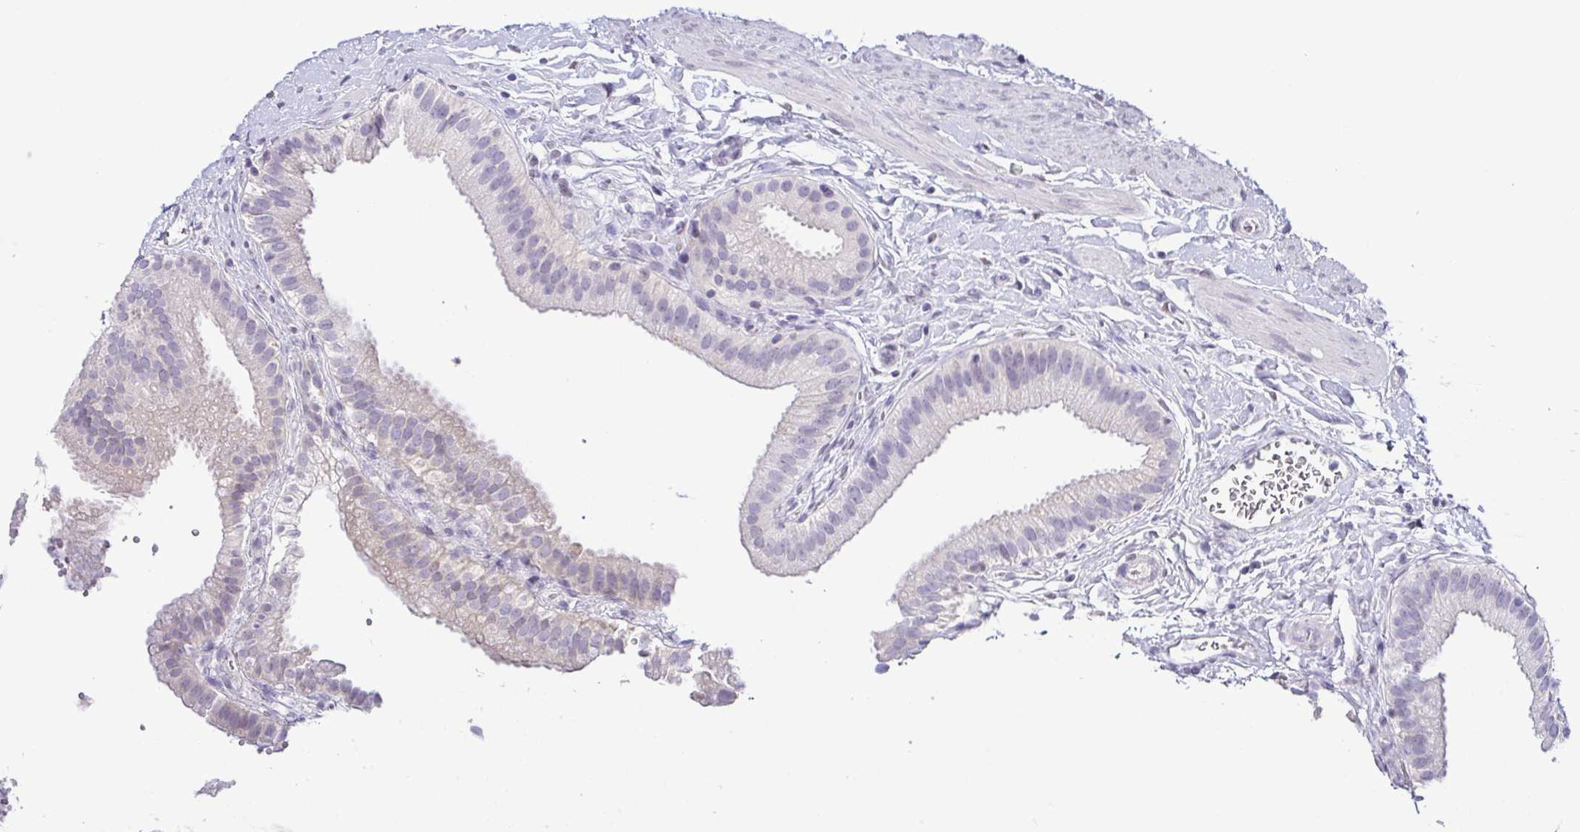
{"staining": {"intensity": "negative", "quantity": "none", "location": "none"}, "tissue": "gallbladder", "cell_type": "Glandular cells", "image_type": "normal", "snomed": [{"axis": "morphology", "description": "Normal tissue, NOS"}, {"axis": "topography", "description": "Gallbladder"}], "caption": "Immunohistochemistry histopathology image of normal gallbladder stained for a protein (brown), which reveals no expression in glandular cells.", "gene": "TCF3", "patient": {"sex": "female", "age": 63}}